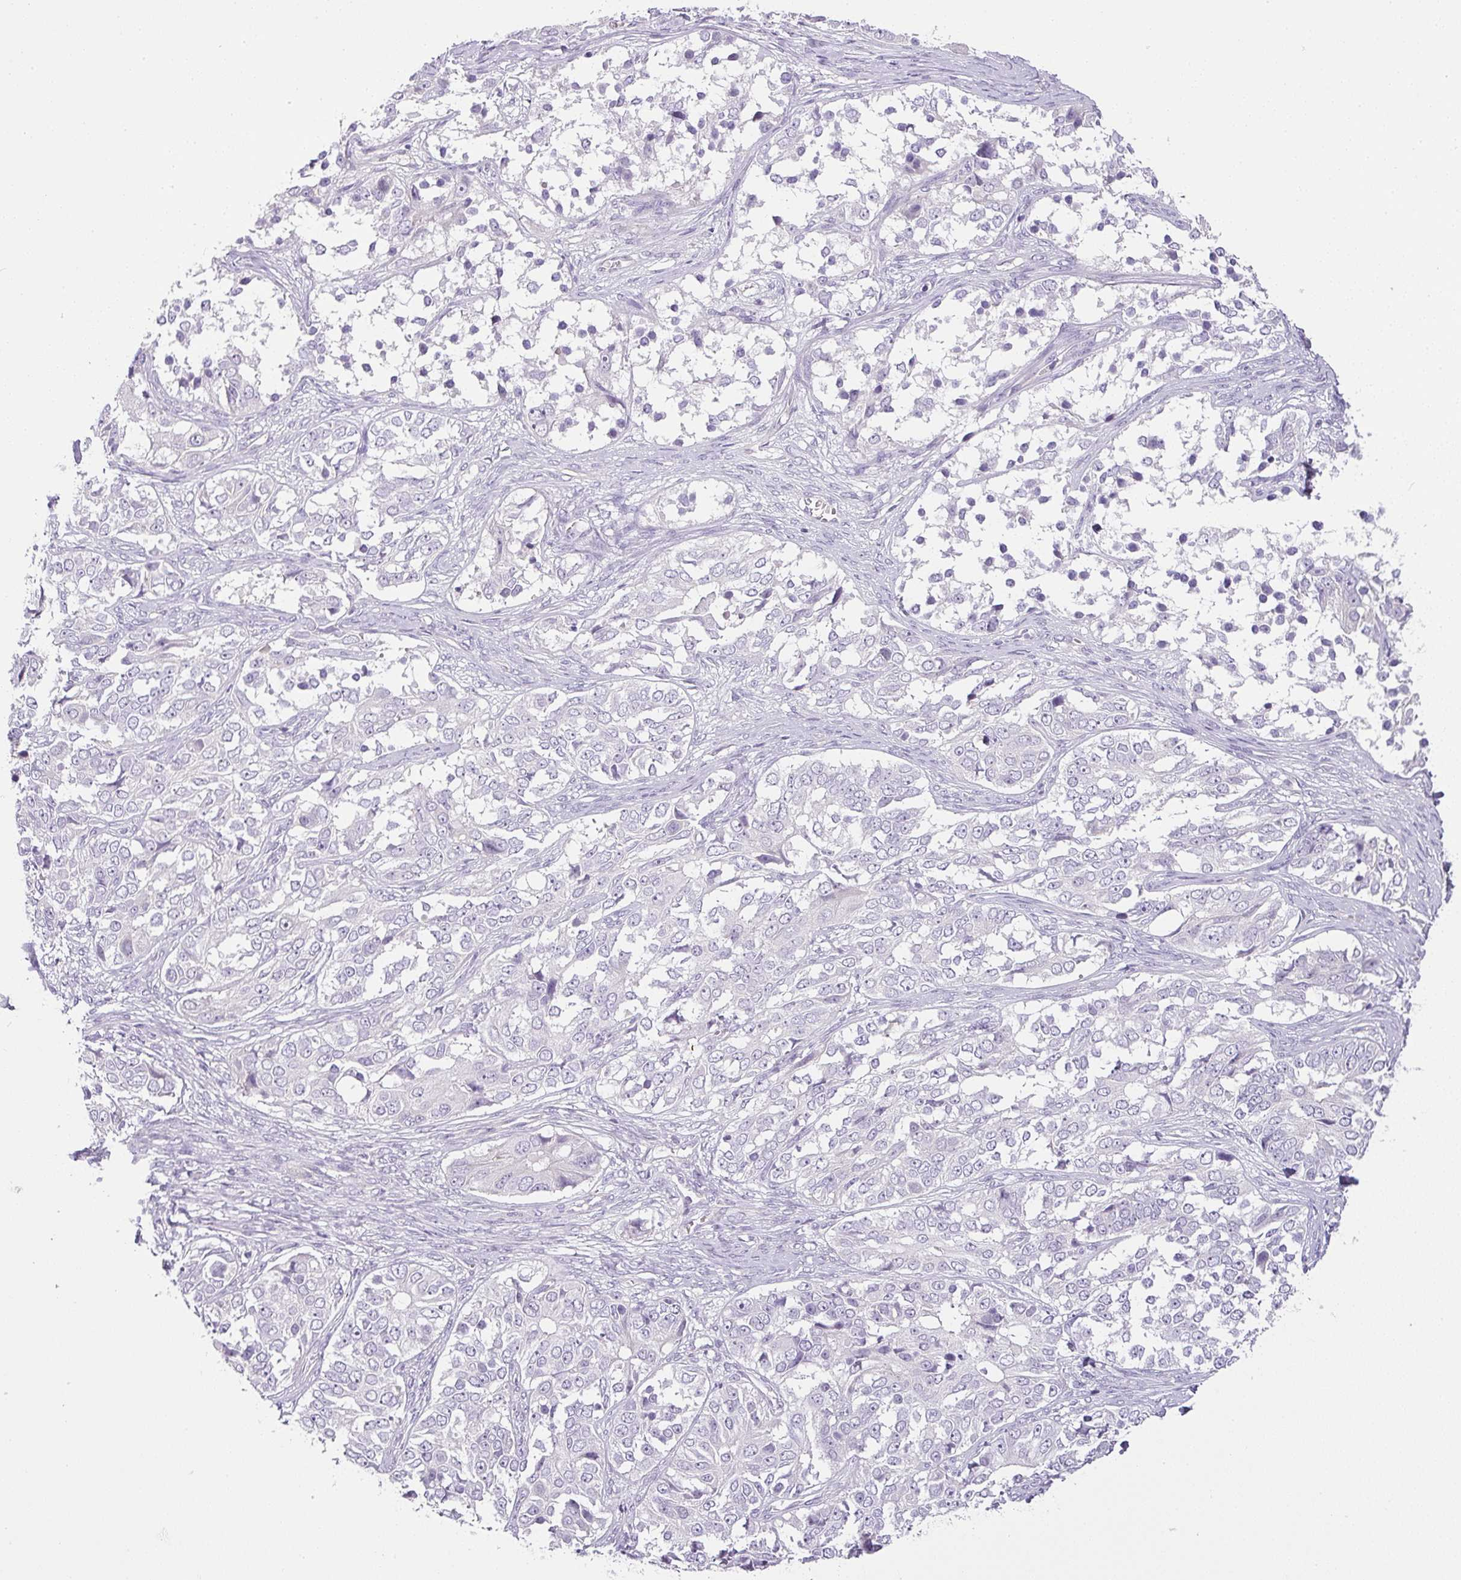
{"staining": {"intensity": "negative", "quantity": "none", "location": "none"}, "tissue": "ovarian cancer", "cell_type": "Tumor cells", "image_type": "cancer", "snomed": [{"axis": "morphology", "description": "Carcinoma, endometroid"}, {"axis": "topography", "description": "Ovary"}], "caption": "Immunohistochemistry photomicrograph of neoplastic tissue: human ovarian cancer stained with DAB shows no significant protein staining in tumor cells.", "gene": "RAX2", "patient": {"sex": "female", "age": 51}}